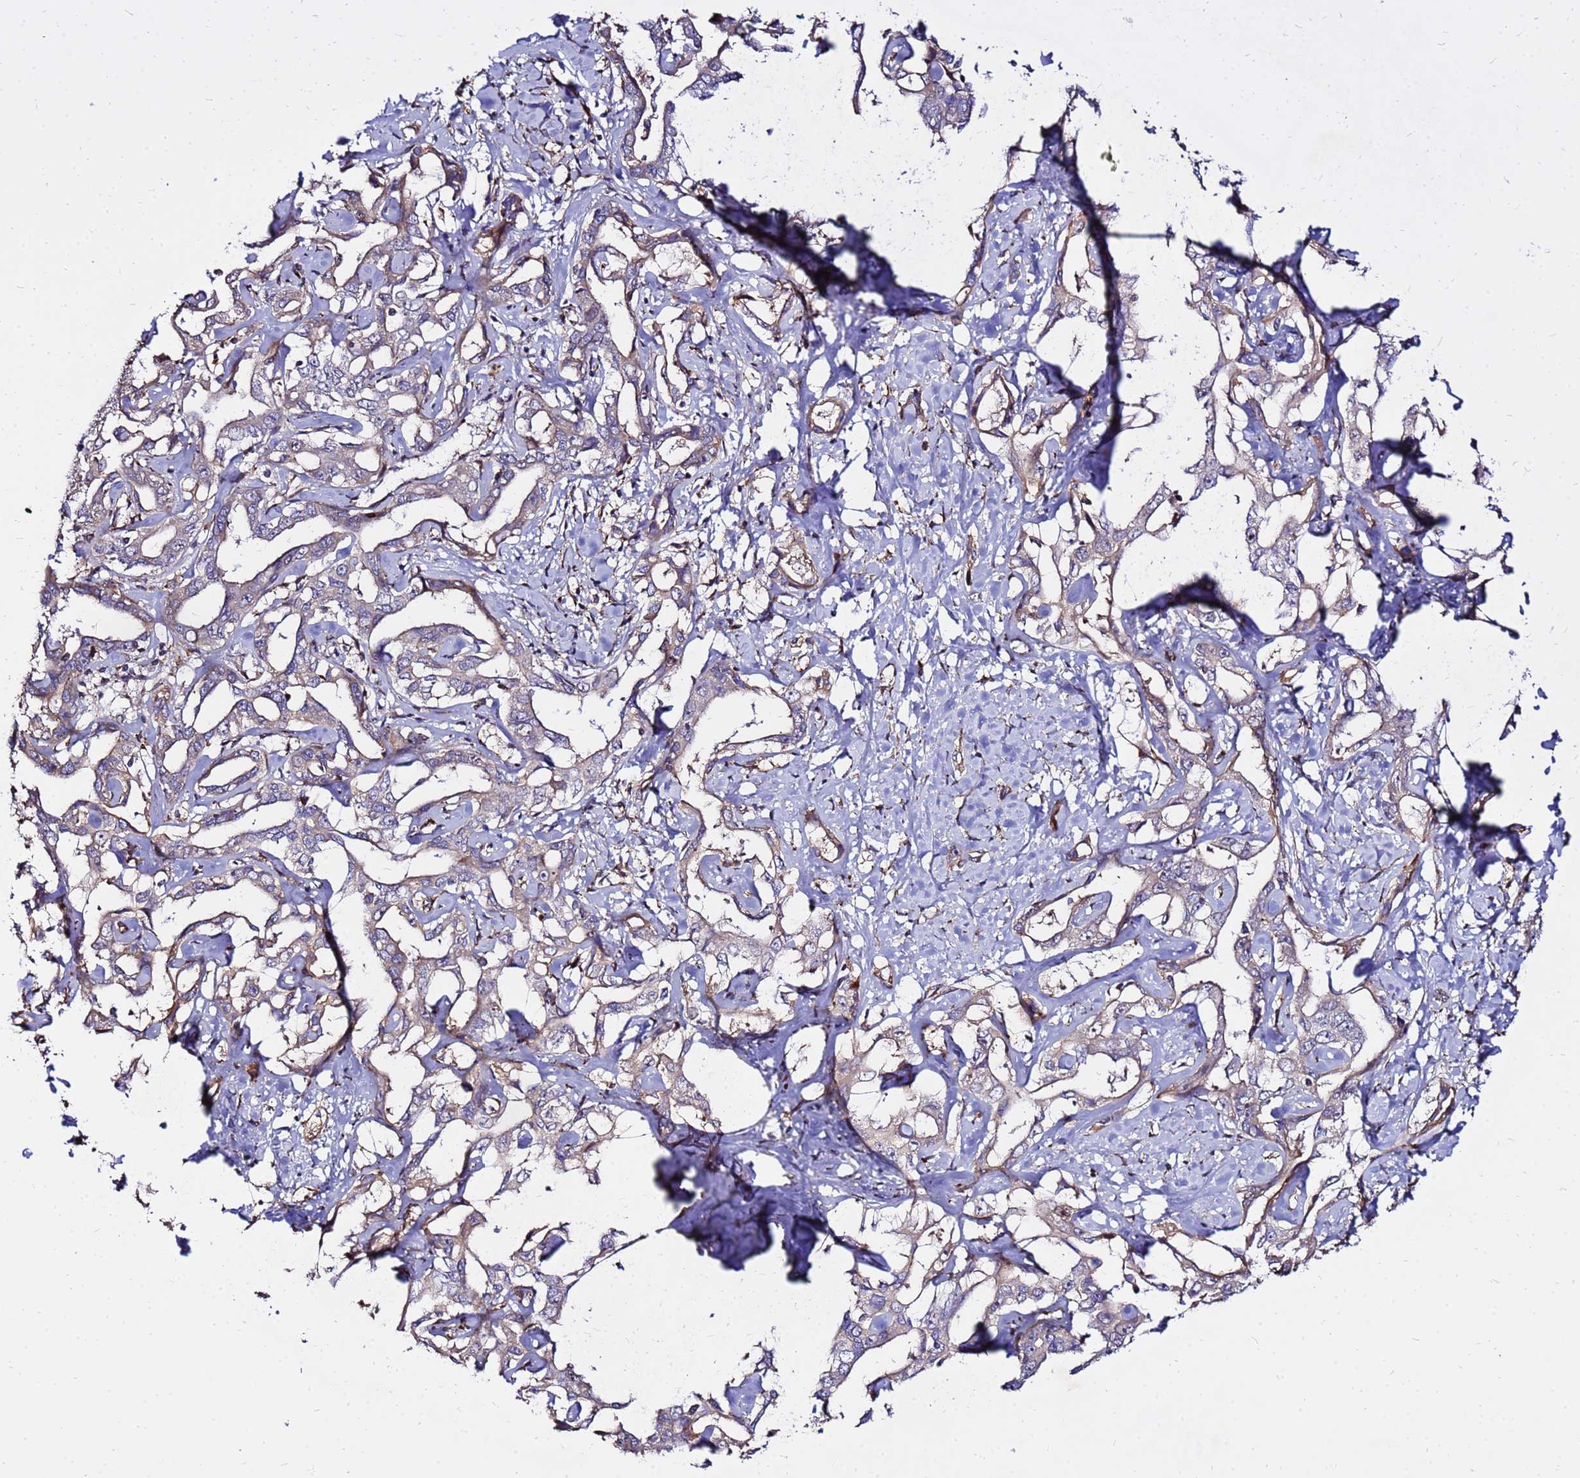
{"staining": {"intensity": "weak", "quantity": "<25%", "location": "cytoplasmic/membranous"}, "tissue": "liver cancer", "cell_type": "Tumor cells", "image_type": "cancer", "snomed": [{"axis": "morphology", "description": "Cholangiocarcinoma"}, {"axis": "topography", "description": "Liver"}], "caption": "Immunohistochemistry micrograph of liver cancer (cholangiocarcinoma) stained for a protein (brown), which demonstrates no positivity in tumor cells.", "gene": "WWC2", "patient": {"sex": "male", "age": 59}}